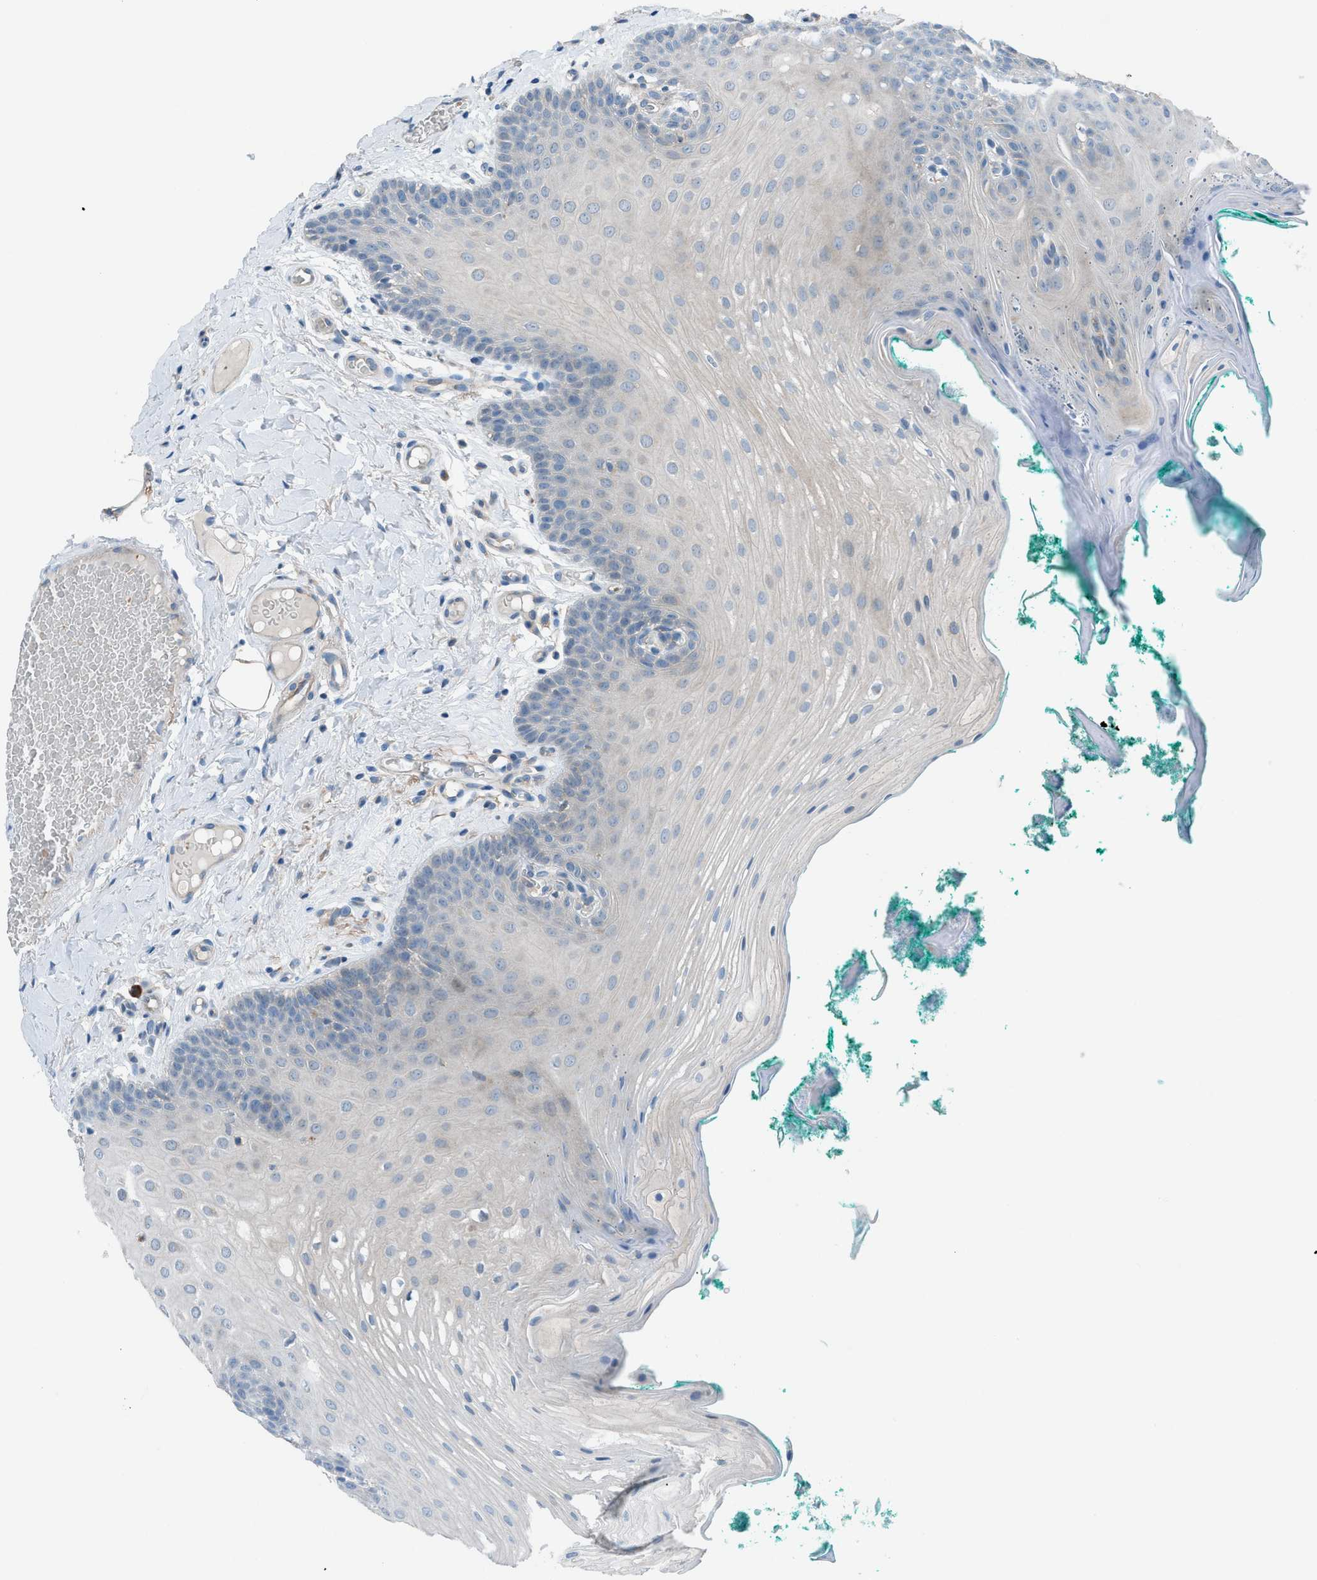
{"staining": {"intensity": "negative", "quantity": "none", "location": "none"}, "tissue": "oral mucosa", "cell_type": "Squamous epithelial cells", "image_type": "normal", "snomed": [{"axis": "morphology", "description": "Normal tissue, NOS"}, {"axis": "topography", "description": "Oral tissue"}], "caption": "Immunohistochemistry histopathology image of normal oral mucosa: human oral mucosa stained with DAB displays no significant protein positivity in squamous epithelial cells. (Stains: DAB IHC with hematoxylin counter stain, Microscopy: brightfield microscopy at high magnification).", "gene": "HEG1", "patient": {"sex": "male", "age": 58}}